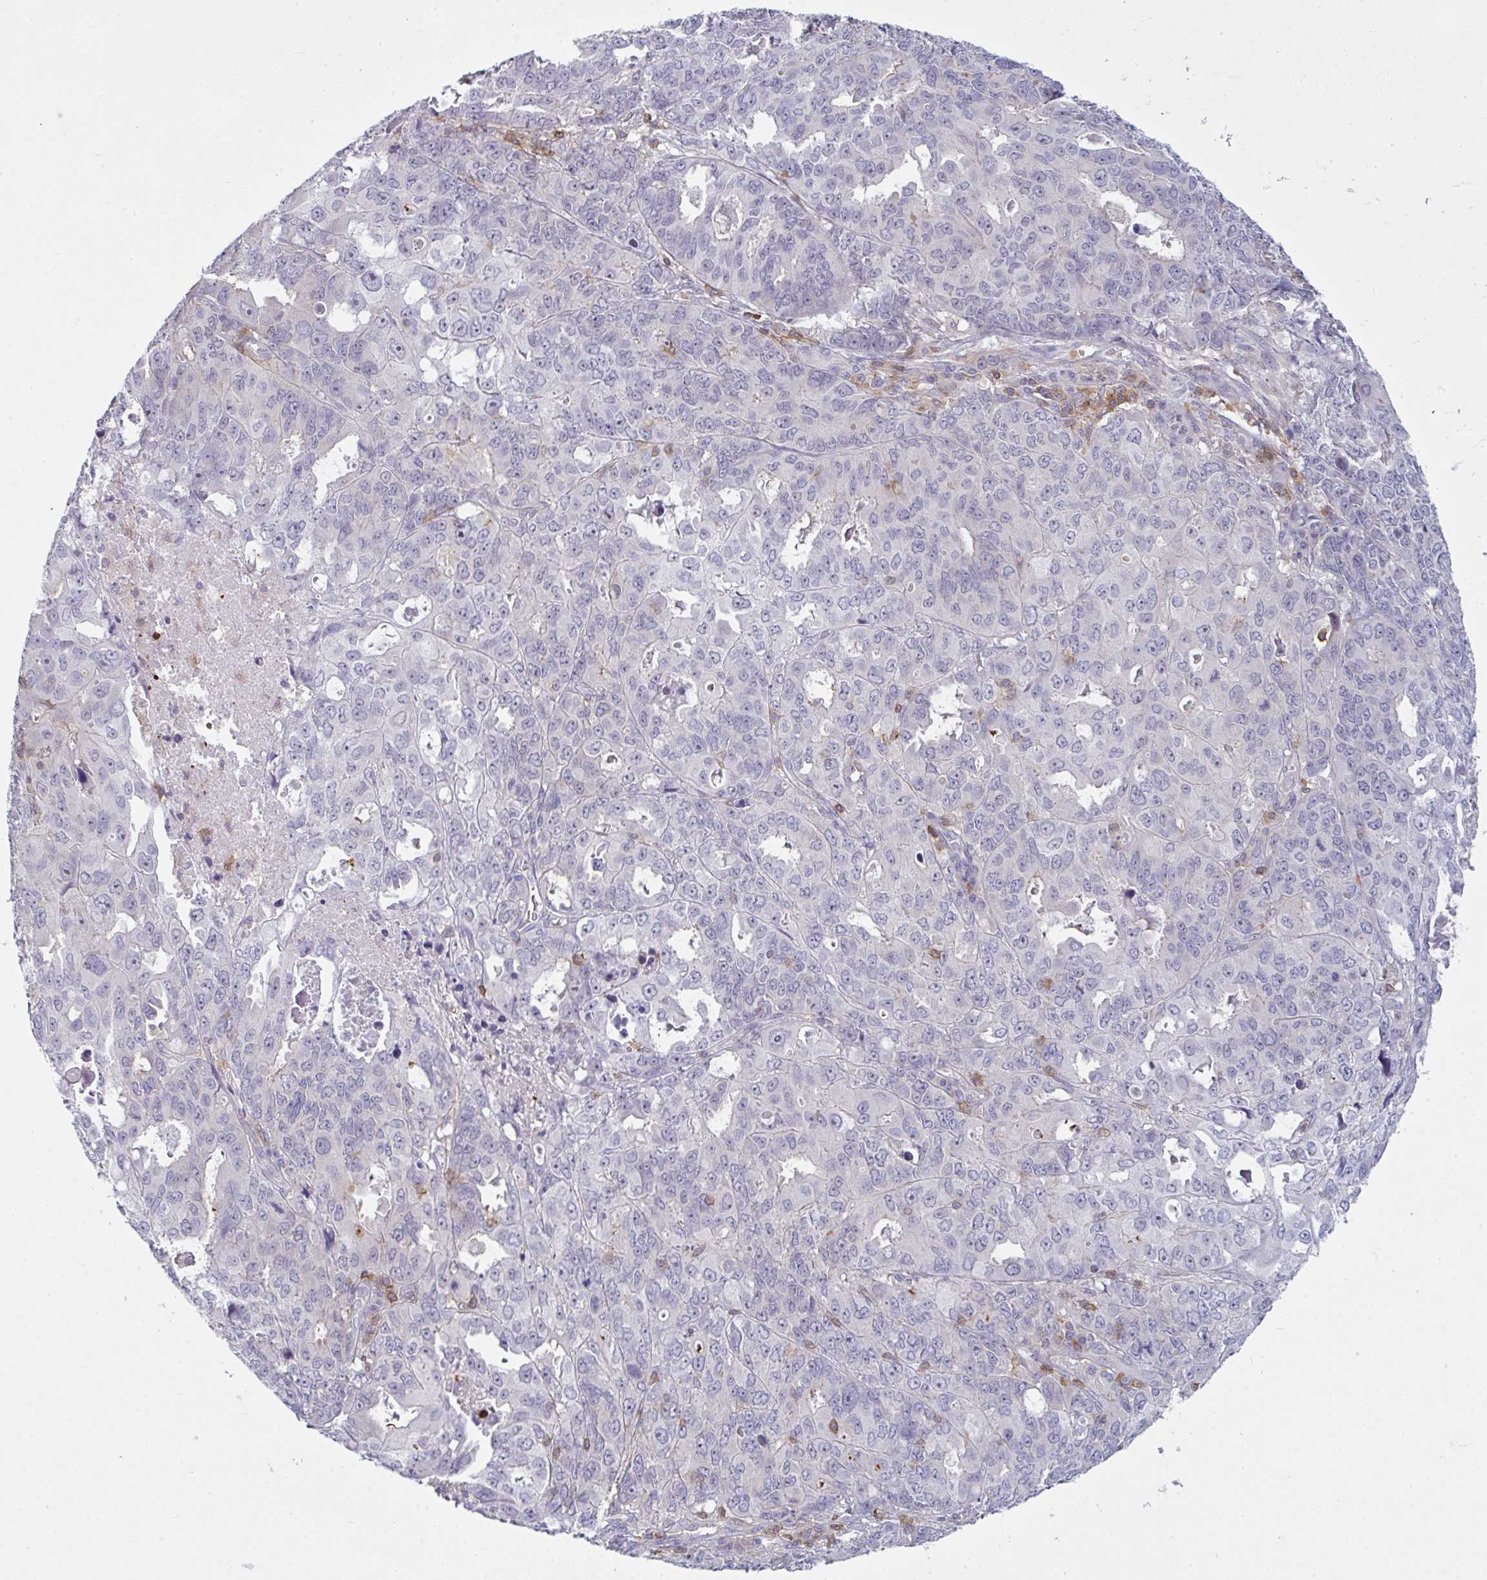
{"staining": {"intensity": "negative", "quantity": "none", "location": "none"}, "tissue": "endometrial cancer", "cell_type": "Tumor cells", "image_type": "cancer", "snomed": [{"axis": "morphology", "description": "Adenocarcinoma, NOS"}, {"axis": "topography", "description": "Uterus"}], "caption": "Micrograph shows no significant protein positivity in tumor cells of endometrial cancer. (Immunohistochemistry (ihc), brightfield microscopy, high magnification).", "gene": "CD80", "patient": {"sex": "female", "age": 79}}